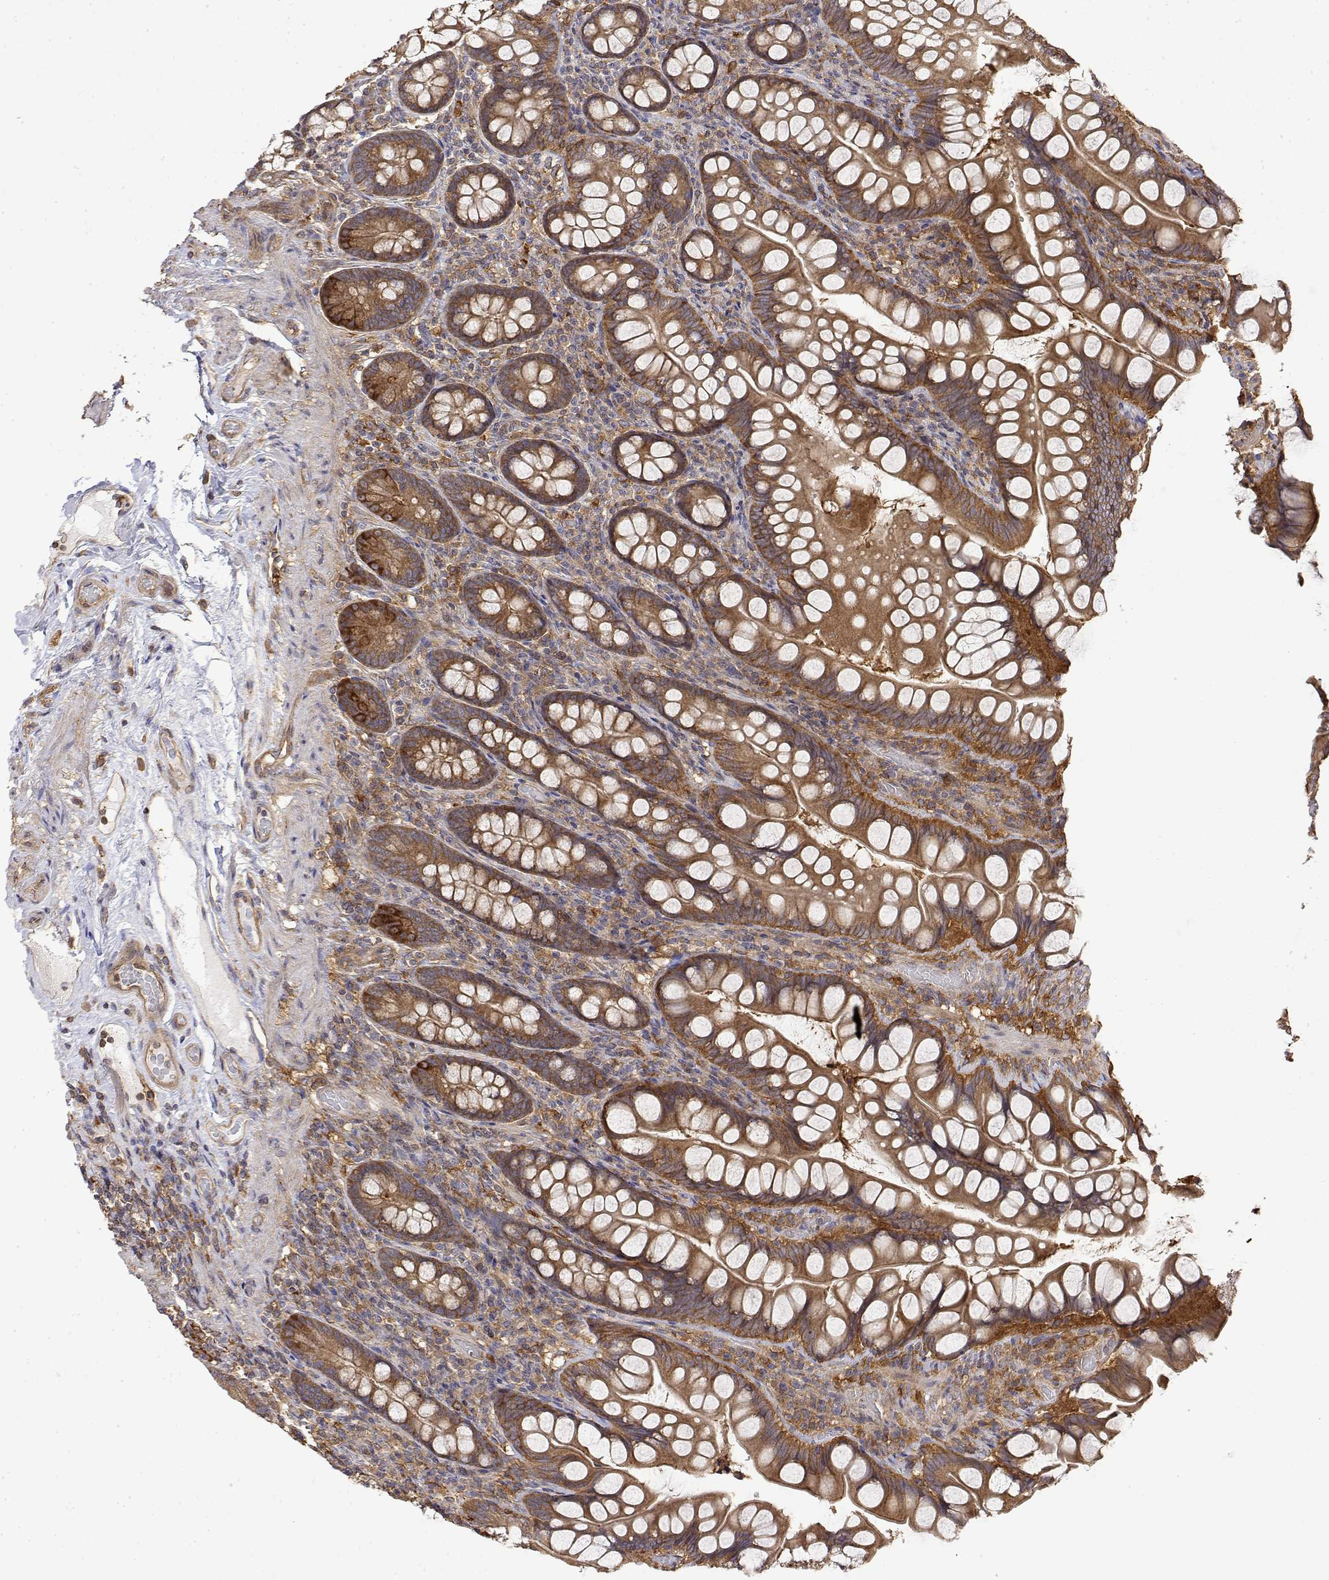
{"staining": {"intensity": "moderate", "quantity": ">75%", "location": "cytoplasmic/membranous"}, "tissue": "small intestine", "cell_type": "Glandular cells", "image_type": "normal", "snomed": [{"axis": "morphology", "description": "Normal tissue, NOS"}, {"axis": "topography", "description": "Small intestine"}], "caption": "Immunohistochemistry (IHC) (DAB (3,3'-diaminobenzidine)) staining of benign small intestine demonstrates moderate cytoplasmic/membranous protein staining in about >75% of glandular cells.", "gene": "PACSIN2", "patient": {"sex": "male", "age": 70}}